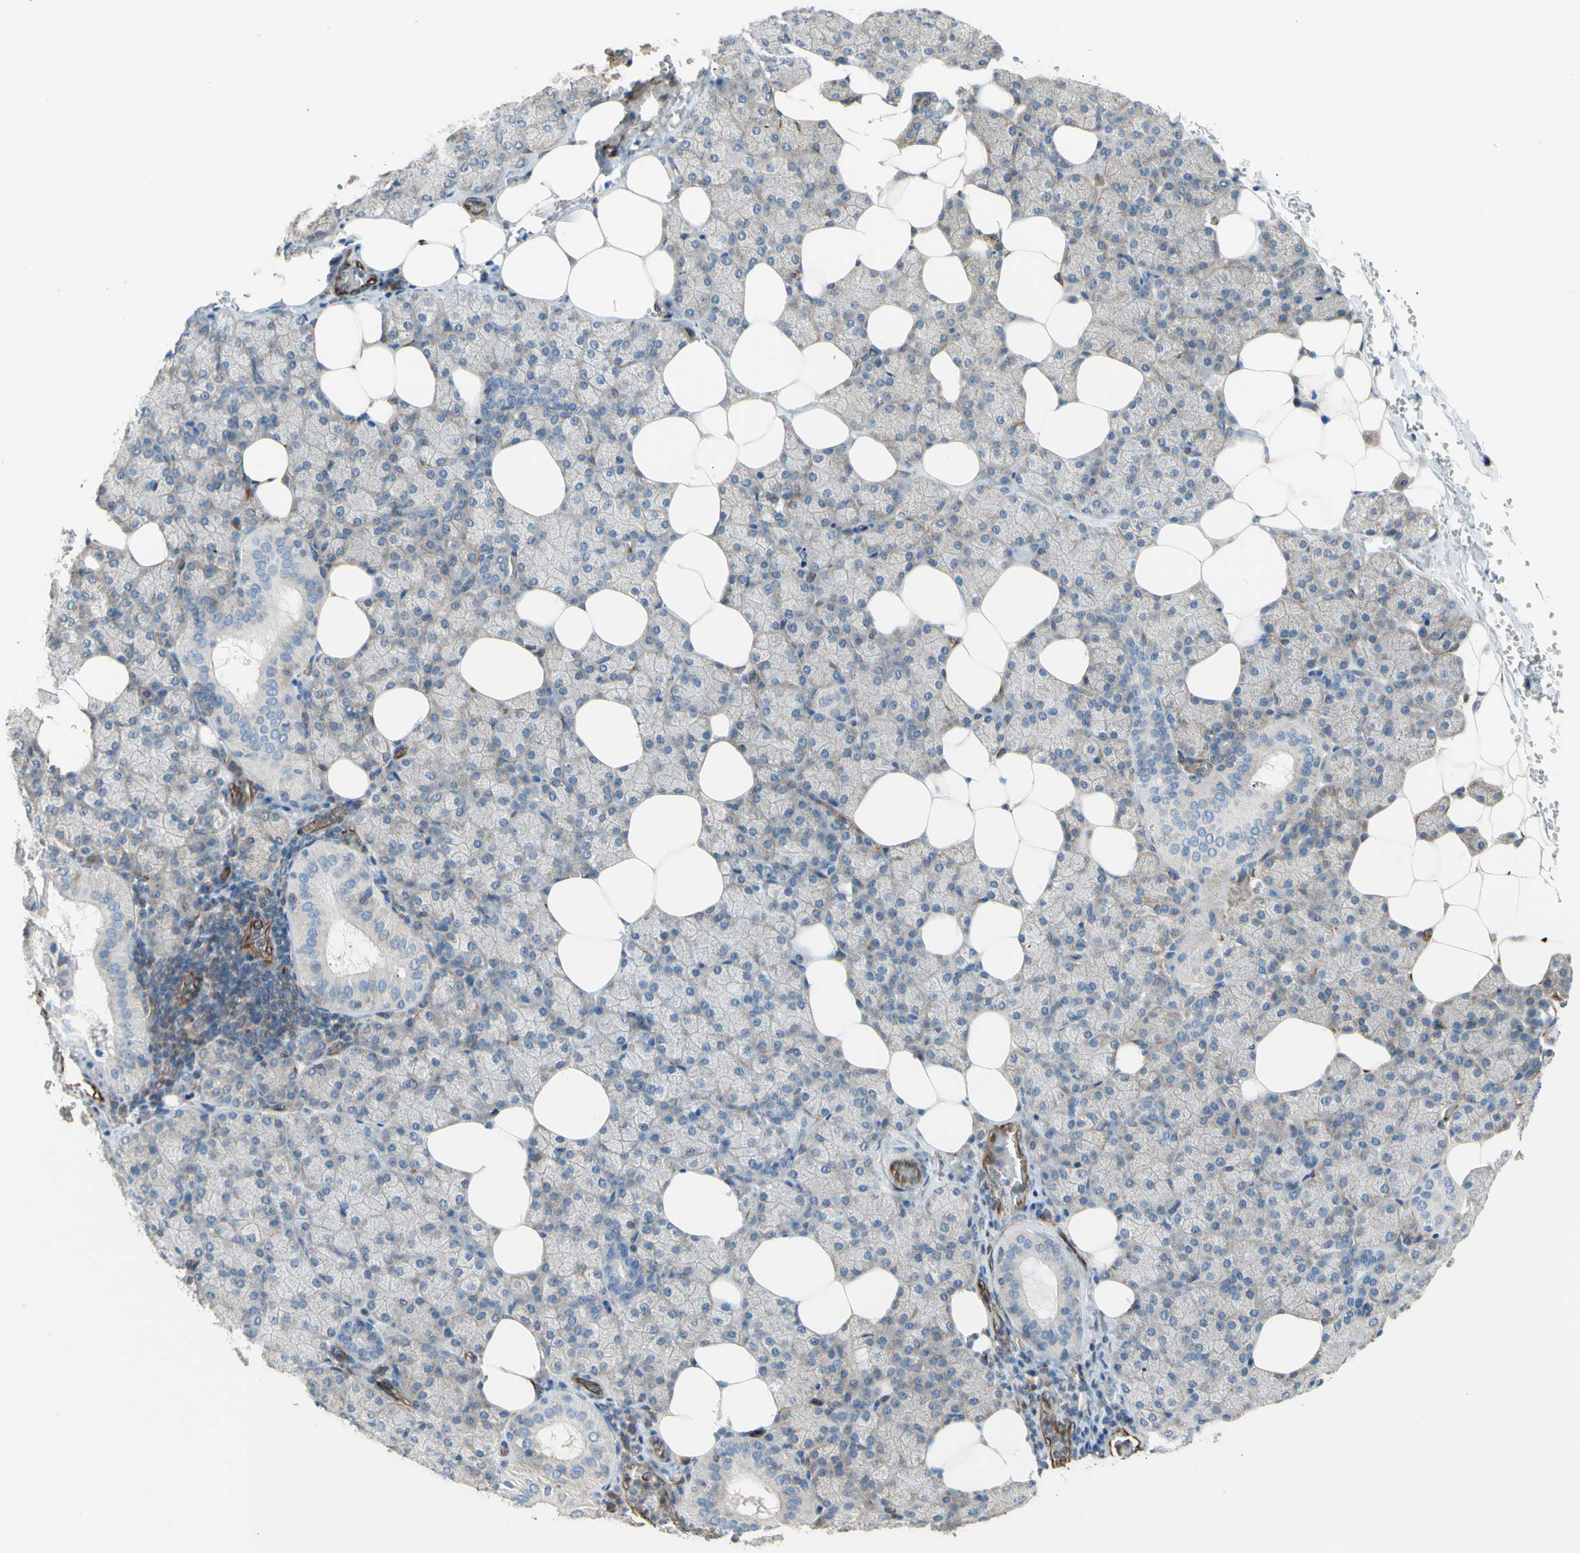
{"staining": {"intensity": "weak", "quantity": "25%-75%", "location": "cytoplasmic/membranous"}, "tissue": "salivary gland", "cell_type": "Glandular cells", "image_type": "normal", "snomed": [{"axis": "morphology", "description": "Normal tissue, NOS"}, {"axis": "topography", "description": "Lymph node"}, {"axis": "topography", "description": "Salivary gland"}], "caption": "High-power microscopy captured an immunohistochemistry micrograph of benign salivary gland, revealing weak cytoplasmic/membranous staining in about 25%-75% of glandular cells.", "gene": "TRAF2", "patient": {"sex": "male", "age": 8}}